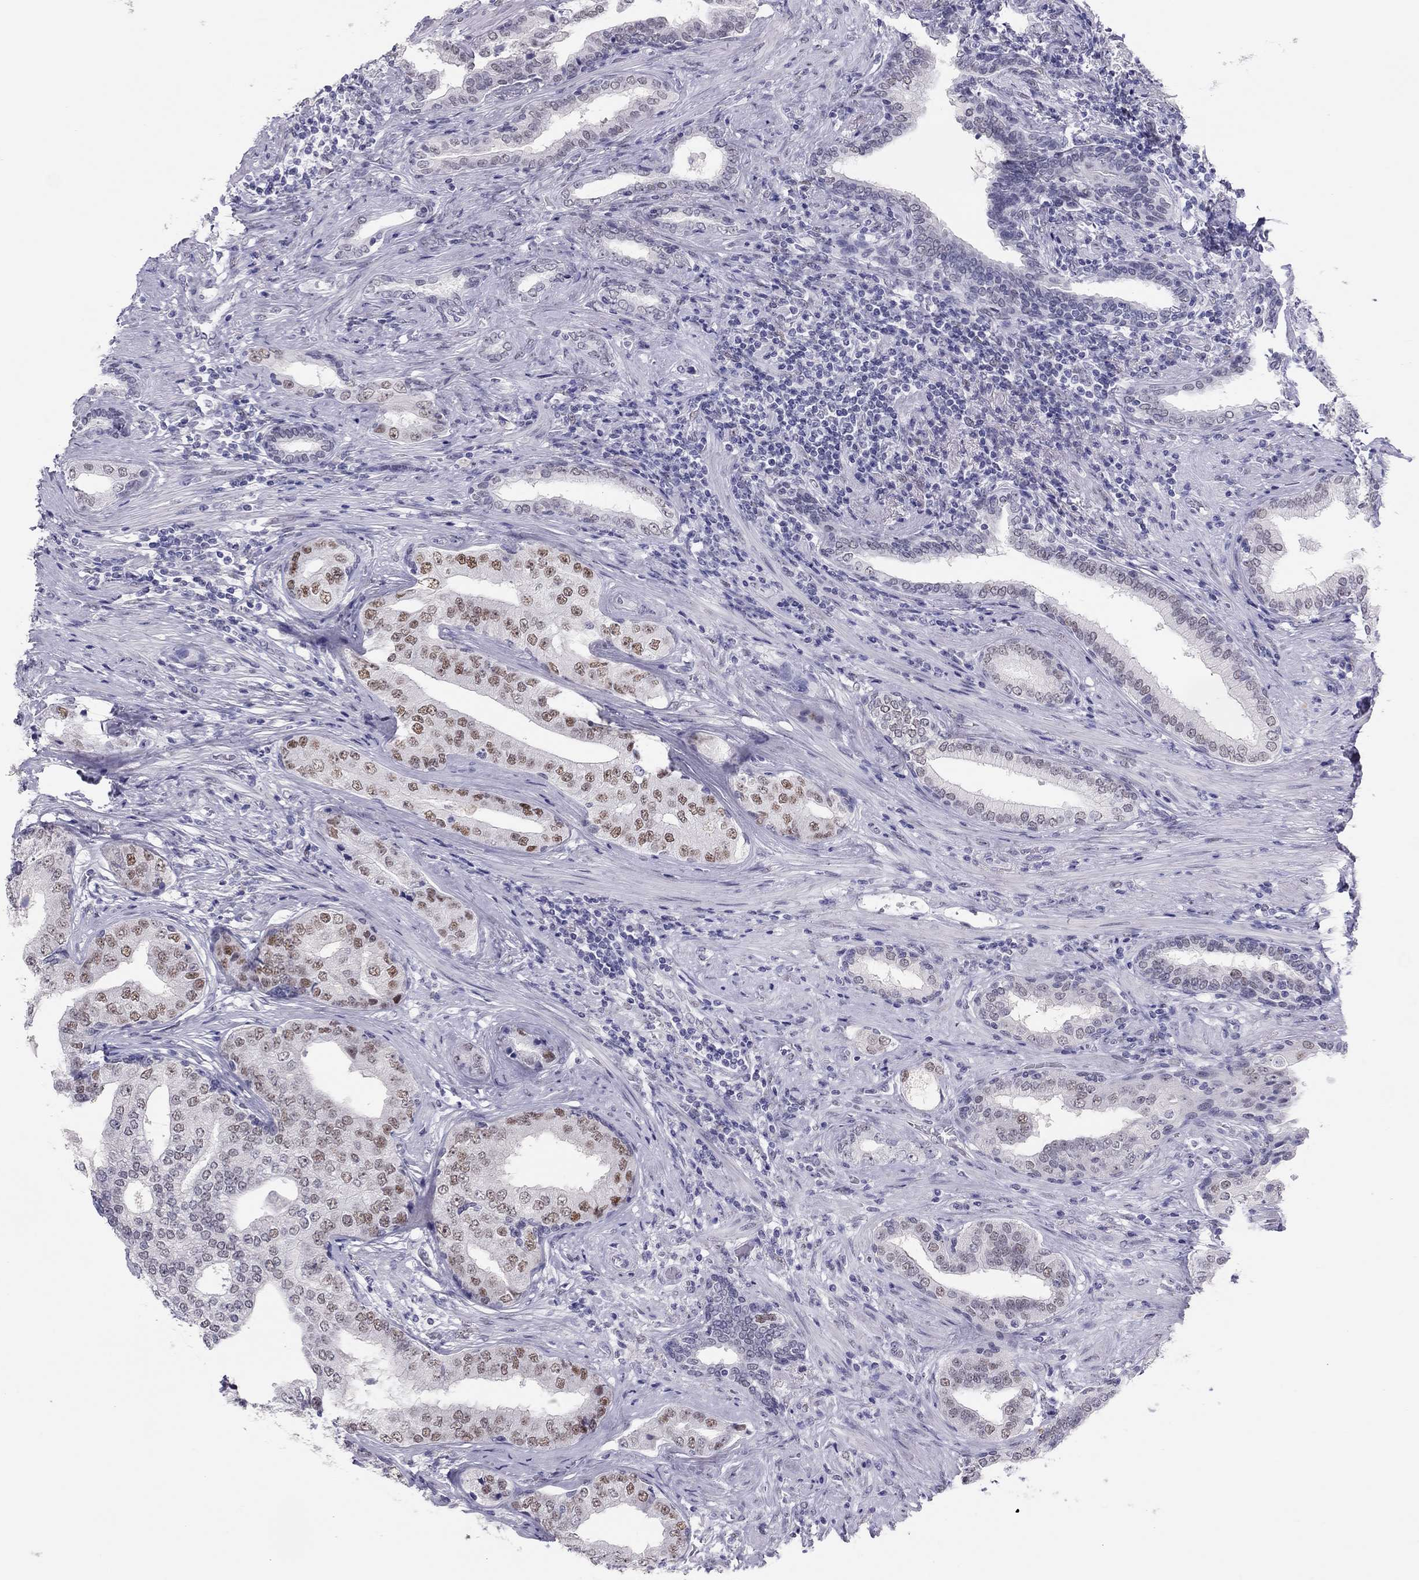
{"staining": {"intensity": "moderate", "quantity": "<25%", "location": "nuclear"}, "tissue": "prostate cancer", "cell_type": "Tumor cells", "image_type": "cancer", "snomed": [{"axis": "morphology", "description": "Adenocarcinoma, Low grade"}, {"axis": "topography", "description": "Prostate and seminal vesicle, NOS"}], "caption": "Protein staining of low-grade adenocarcinoma (prostate) tissue reveals moderate nuclear expression in about <25% of tumor cells.", "gene": "PHOX2A", "patient": {"sex": "male", "age": 61}}